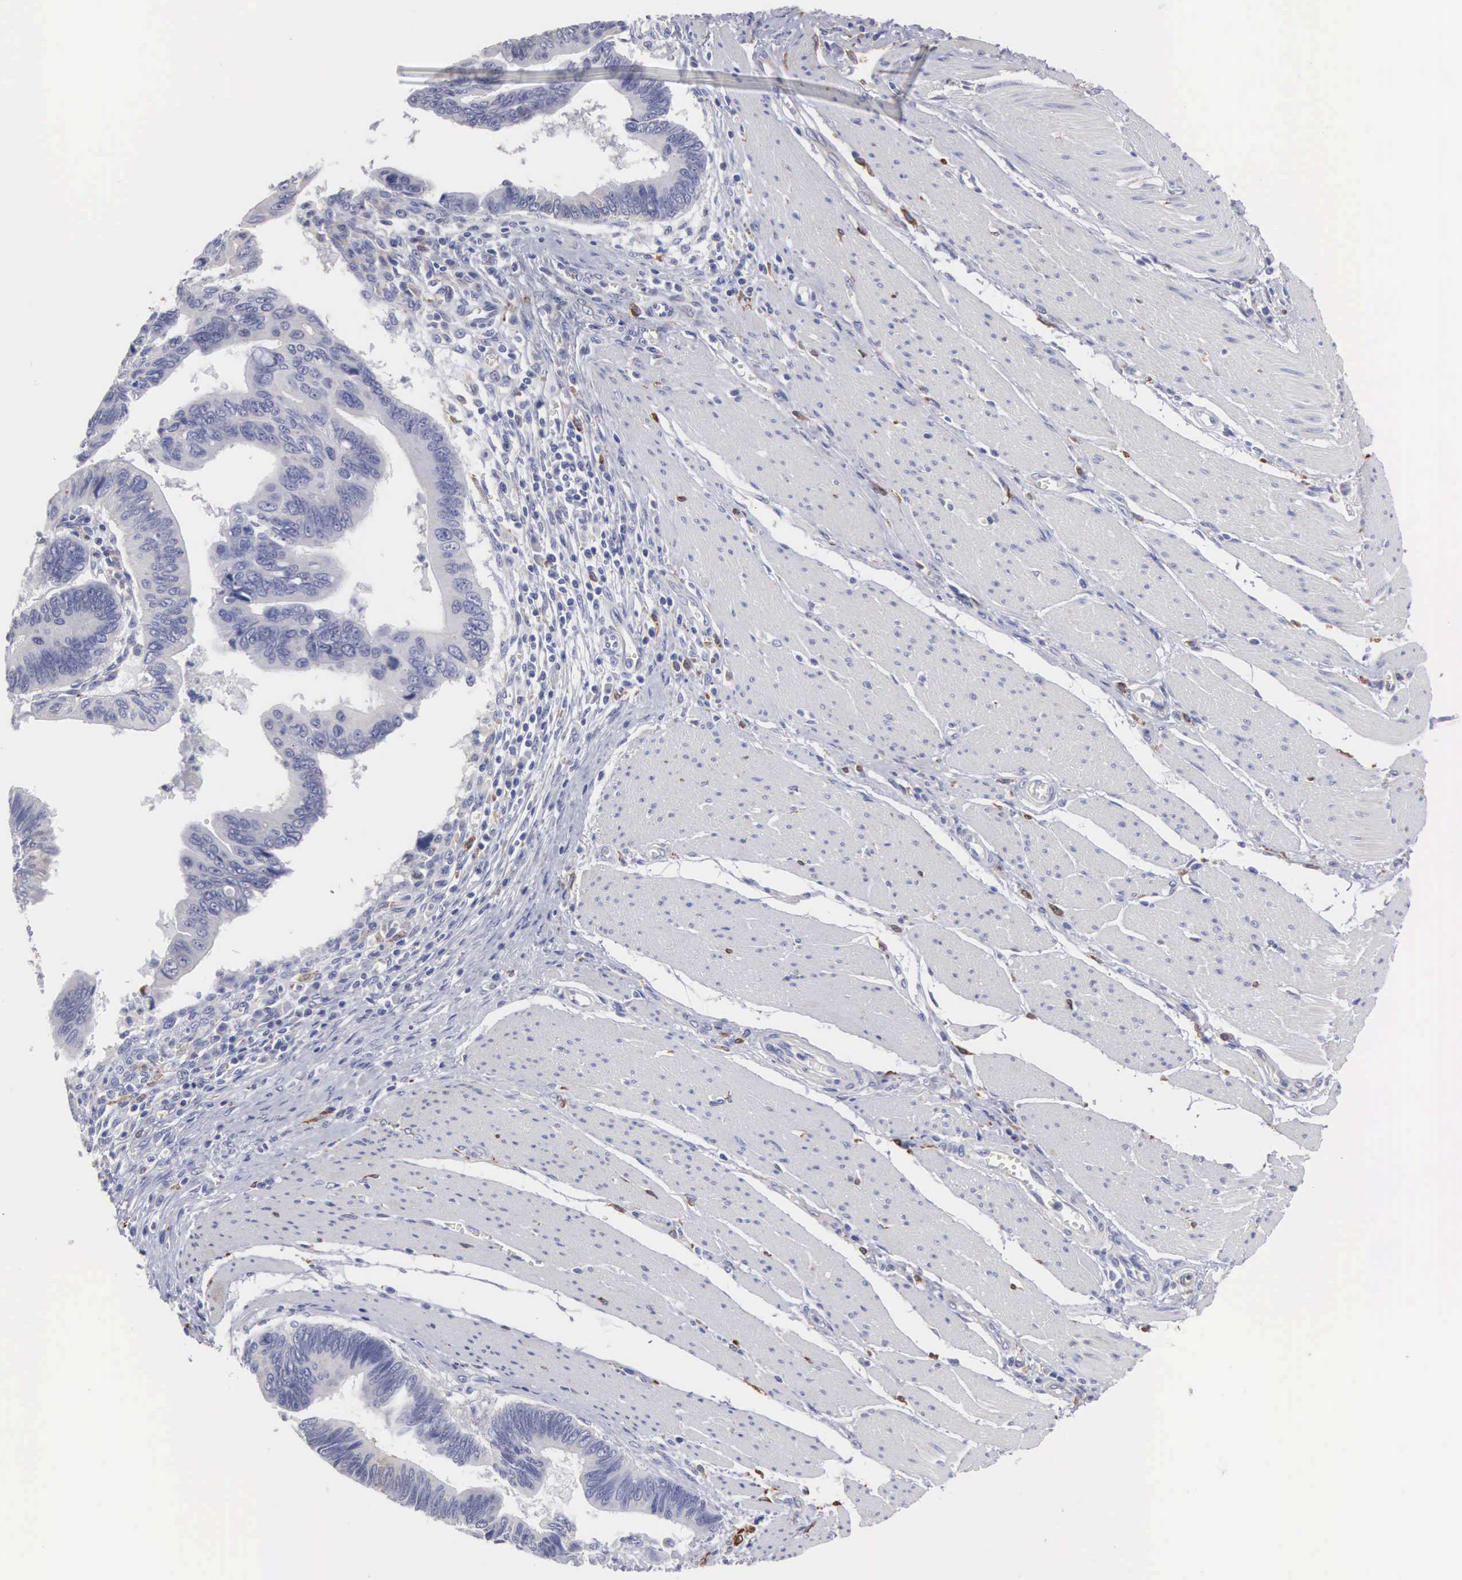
{"staining": {"intensity": "negative", "quantity": "none", "location": "none"}, "tissue": "pancreatic cancer", "cell_type": "Tumor cells", "image_type": "cancer", "snomed": [{"axis": "morphology", "description": "Adenocarcinoma, NOS"}, {"axis": "topography", "description": "Pancreas"}], "caption": "An IHC micrograph of pancreatic adenocarcinoma is shown. There is no staining in tumor cells of pancreatic adenocarcinoma.", "gene": "LIN52", "patient": {"sex": "female", "age": 70}}